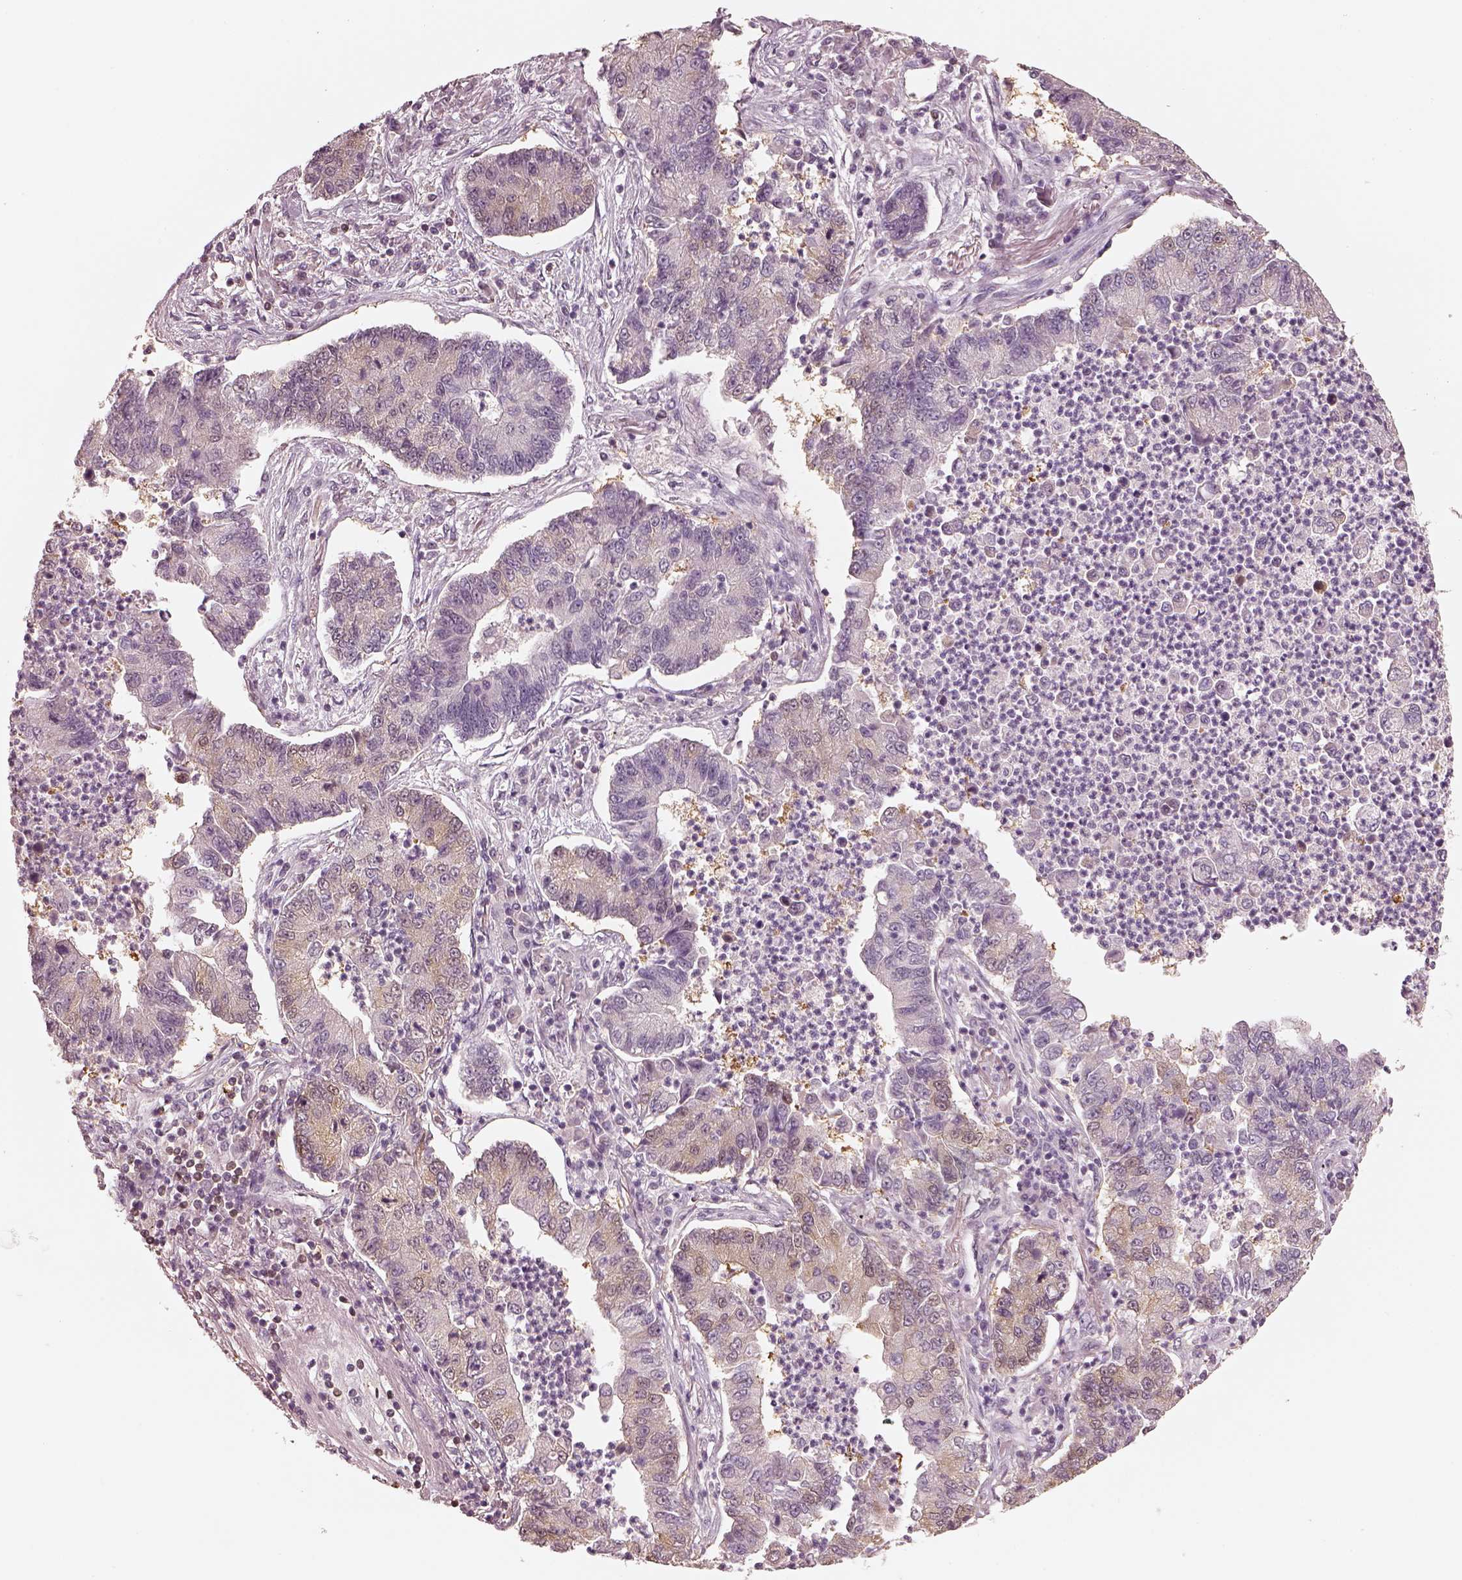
{"staining": {"intensity": "weak", "quantity": "<25%", "location": "cytoplasmic/membranous"}, "tissue": "lung cancer", "cell_type": "Tumor cells", "image_type": "cancer", "snomed": [{"axis": "morphology", "description": "Adenocarcinoma, NOS"}, {"axis": "topography", "description": "Lung"}], "caption": "DAB (3,3'-diaminobenzidine) immunohistochemical staining of adenocarcinoma (lung) shows no significant positivity in tumor cells.", "gene": "EGR4", "patient": {"sex": "female", "age": 57}}